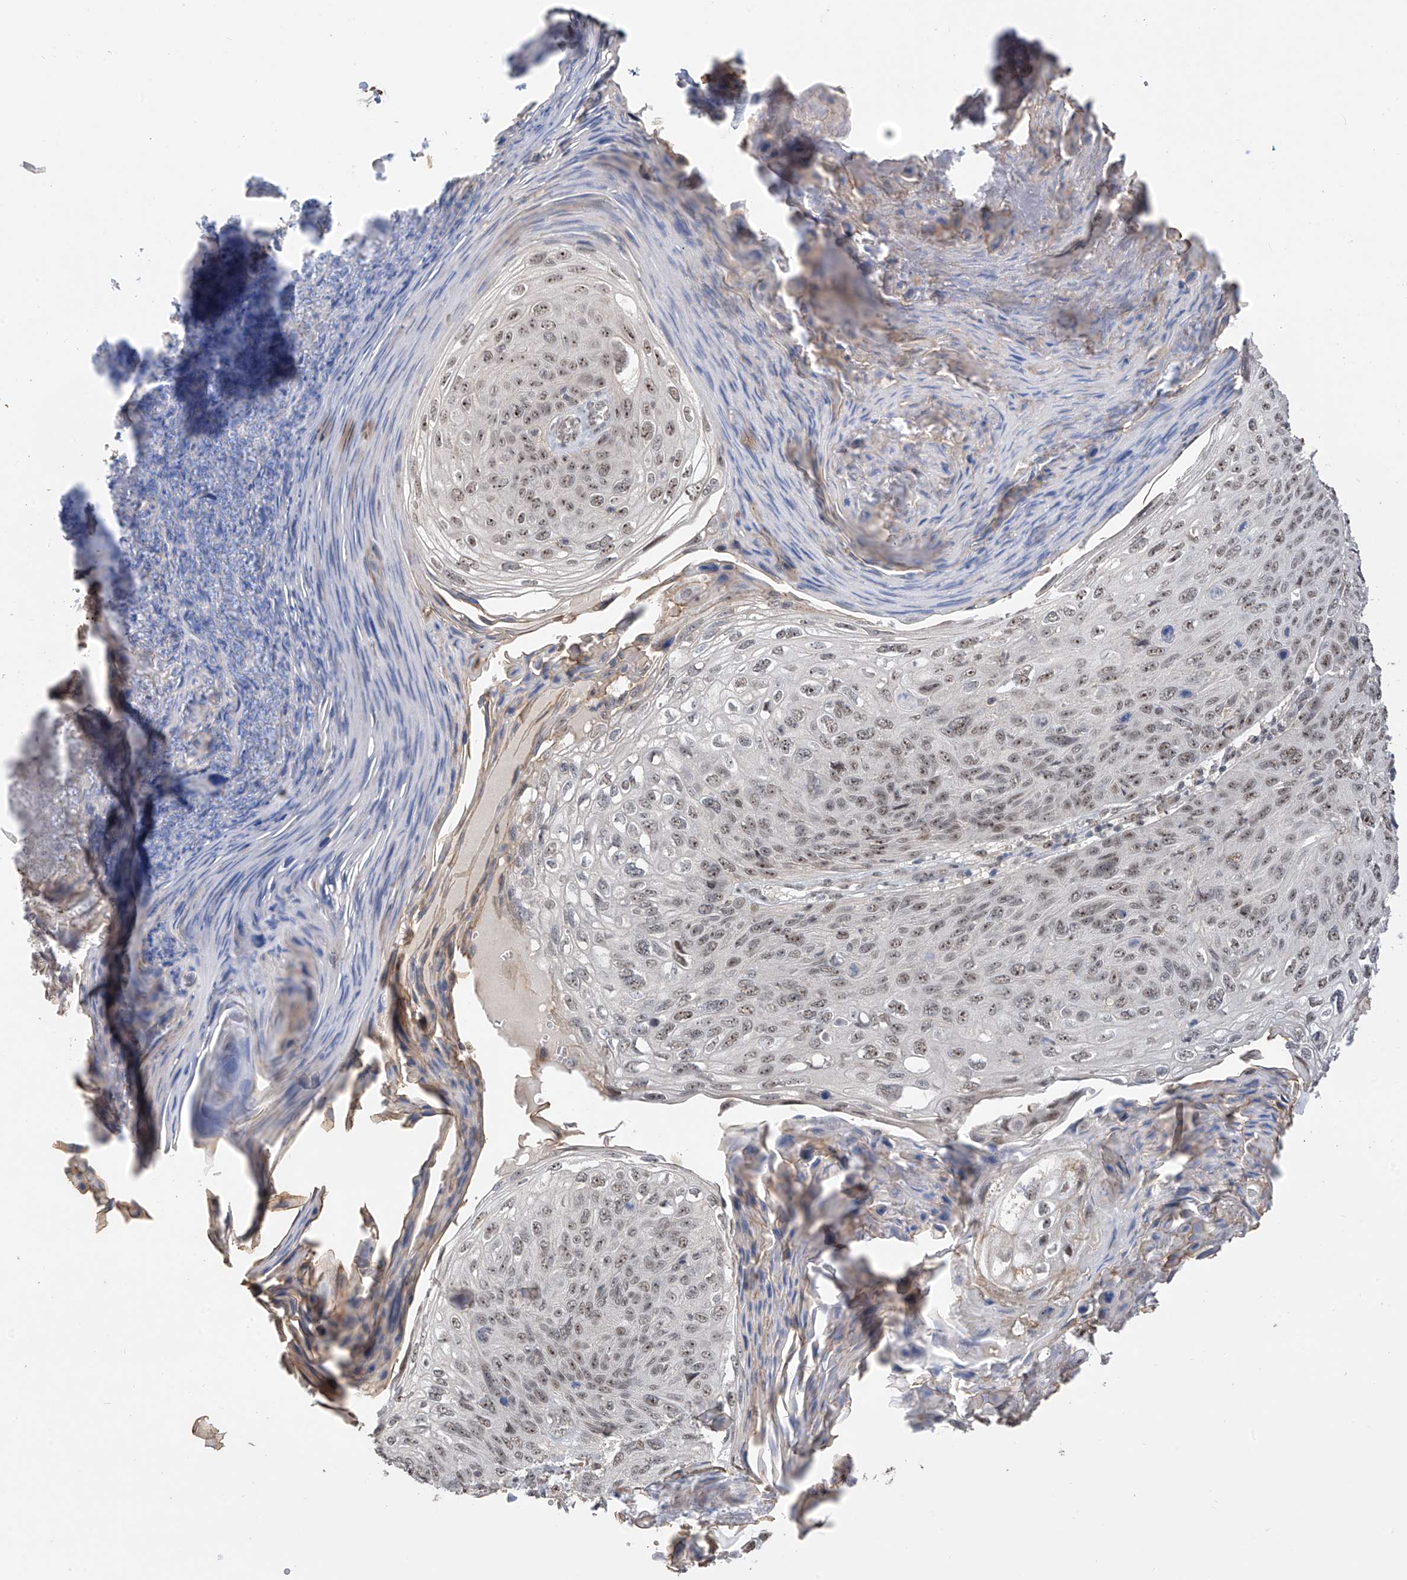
{"staining": {"intensity": "weak", "quantity": ">75%", "location": "nuclear"}, "tissue": "skin cancer", "cell_type": "Tumor cells", "image_type": "cancer", "snomed": [{"axis": "morphology", "description": "Squamous cell carcinoma, NOS"}, {"axis": "topography", "description": "Skin"}], "caption": "A low amount of weak nuclear staining is appreciated in approximately >75% of tumor cells in skin squamous cell carcinoma tissue.", "gene": "C1orf131", "patient": {"sex": "female", "age": 90}}